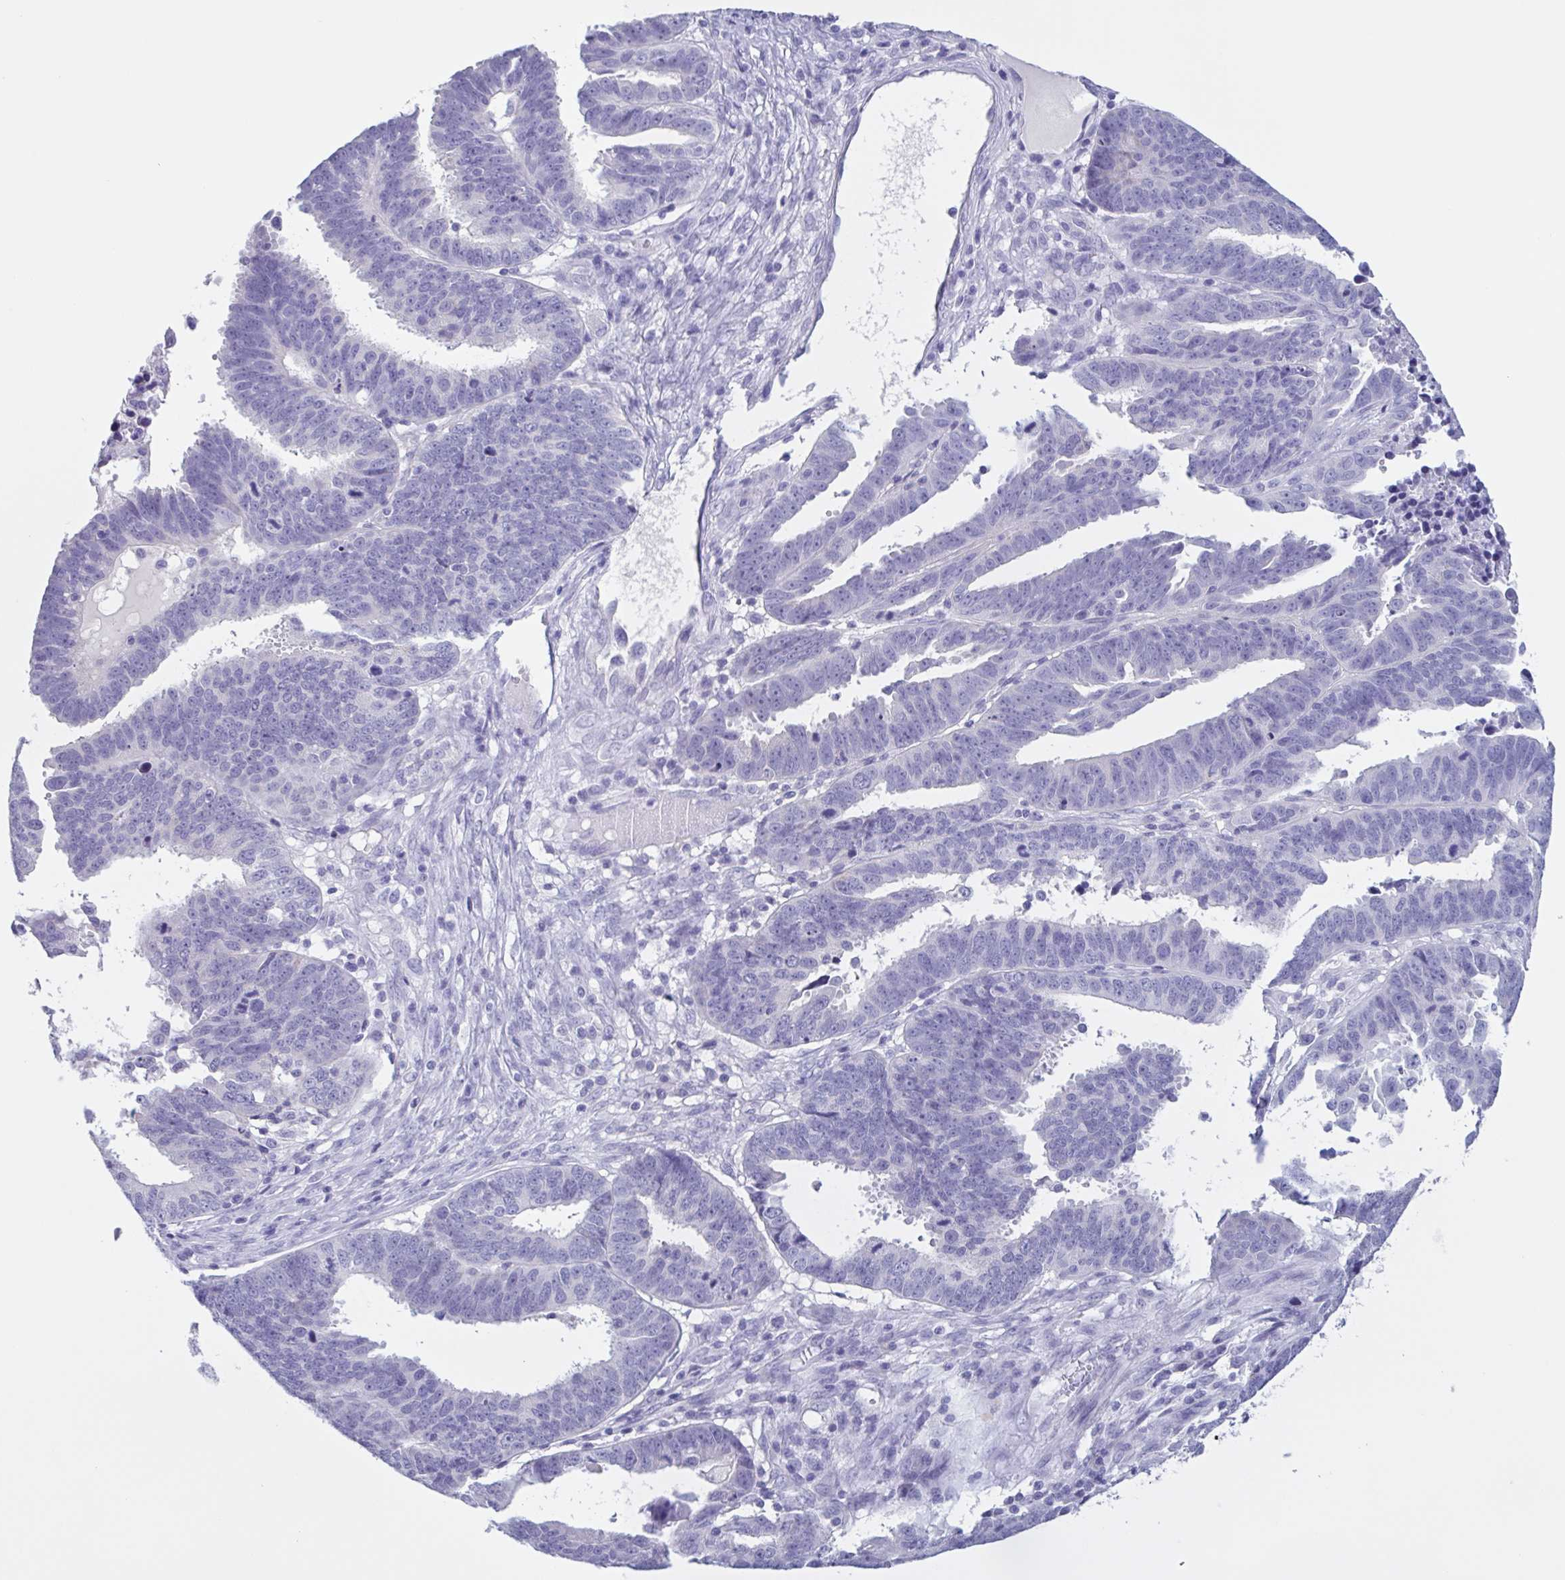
{"staining": {"intensity": "negative", "quantity": "none", "location": "none"}, "tissue": "ovarian cancer", "cell_type": "Tumor cells", "image_type": "cancer", "snomed": [{"axis": "morphology", "description": "Carcinoma, endometroid"}, {"axis": "morphology", "description": "Cystadenocarcinoma, serous, NOS"}, {"axis": "topography", "description": "Ovary"}], "caption": "A high-resolution image shows immunohistochemistry (IHC) staining of ovarian endometroid carcinoma, which reveals no significant positivity in tumor cells. Nuclei are stained in blue.", "gene": "INAFM1", "patient": {"sex": "female", "age": 45}}